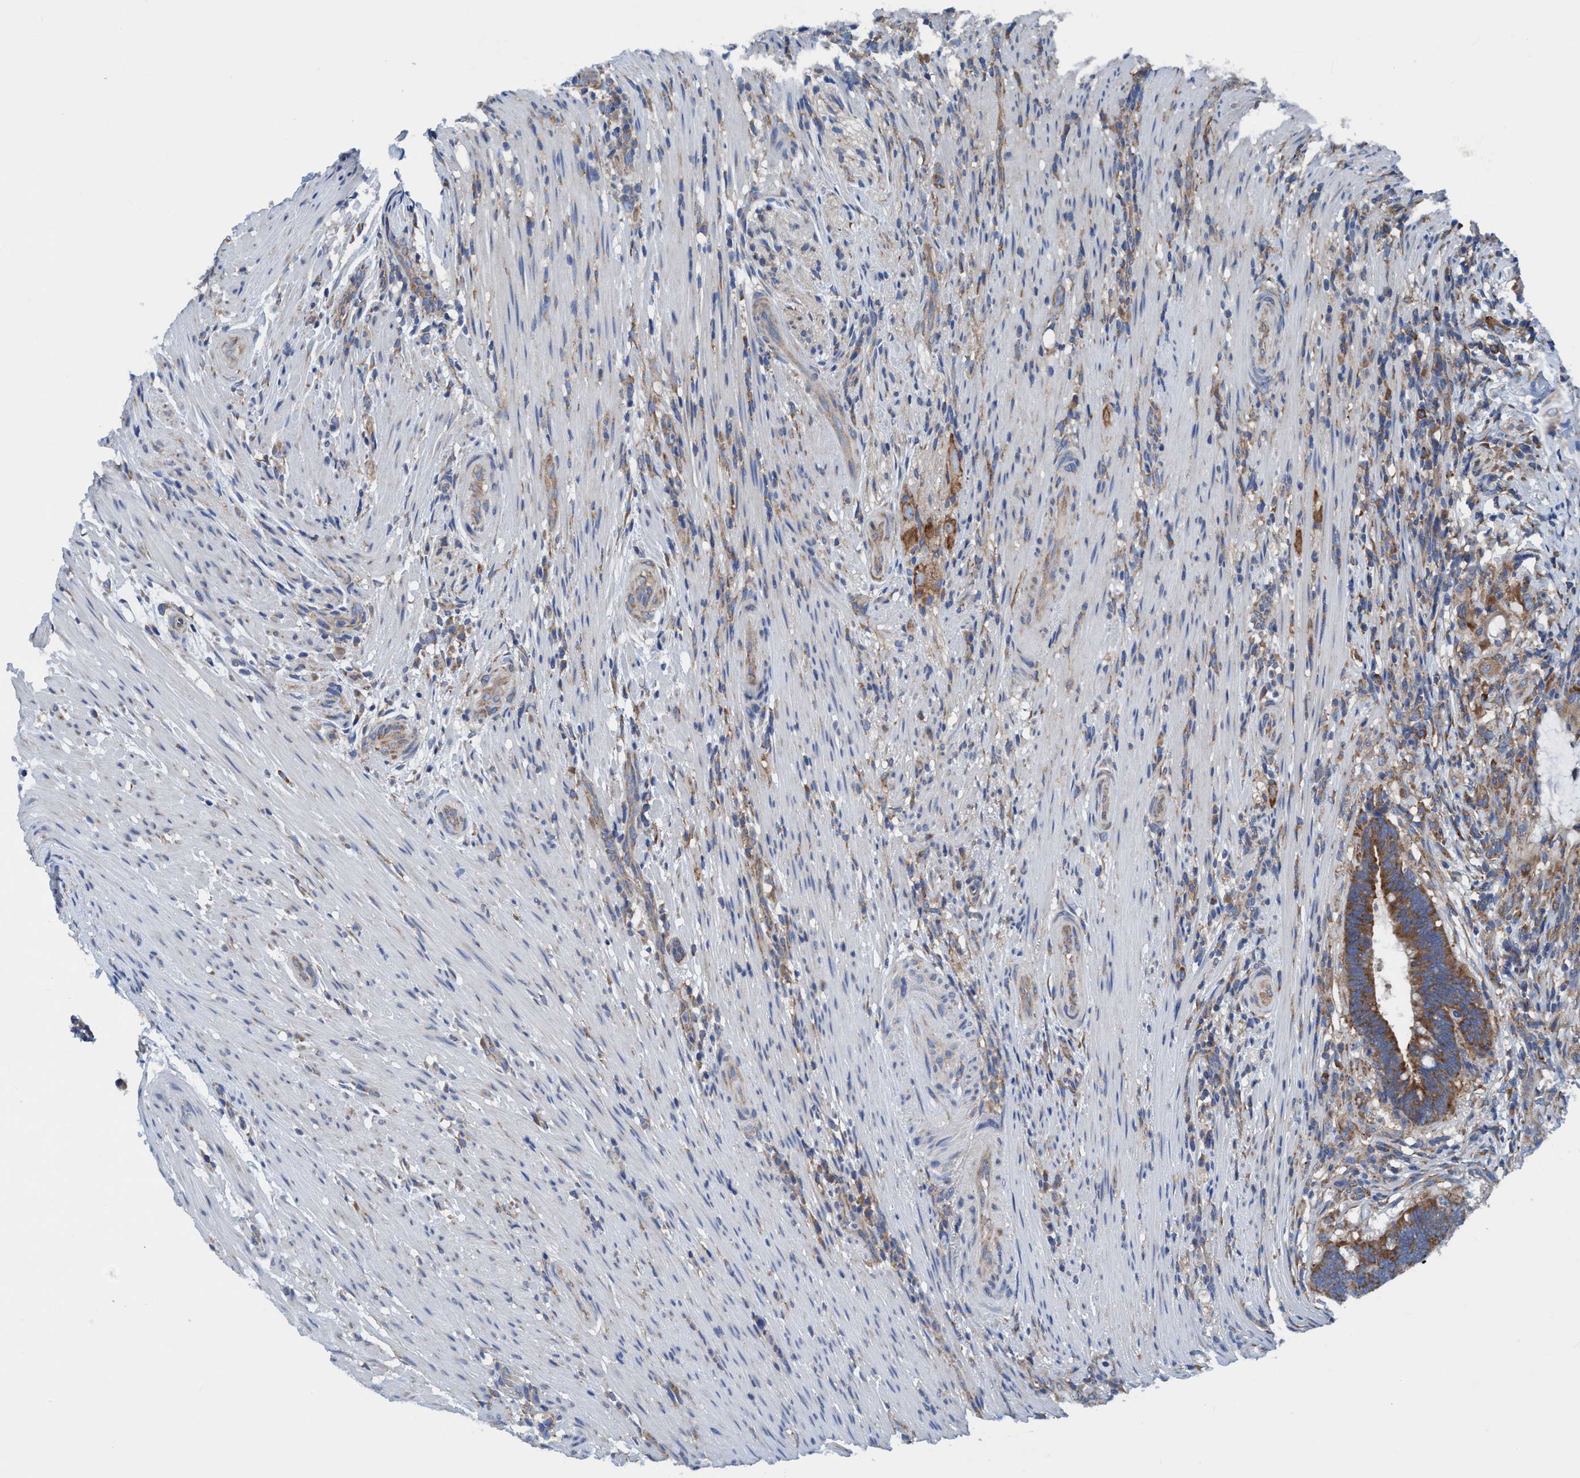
{"staining": {"intensity": "moderate", "quantity": ">75%", "location": "cytoplasmic/membranous"}, "tissue": "colorectal cancer", "cell_type": "Tumor cells", "image_type": "cancer", "snomed": [{"axis": "morphology", "description": "Adenocarcinoma, NOS"}, {"axis": "topography", "description": "Colon"}], "caption": "Protein positivity by IHC demonstrates moderate cytoplasmic/membranous expression in approximately >75% of tumor cells in colorectal cancer (adenocarcinoma). (IHC, brightfield microscopy, high magnification).", "gene": "NMT1", "patient": {"sex": "female", "age": 66}}